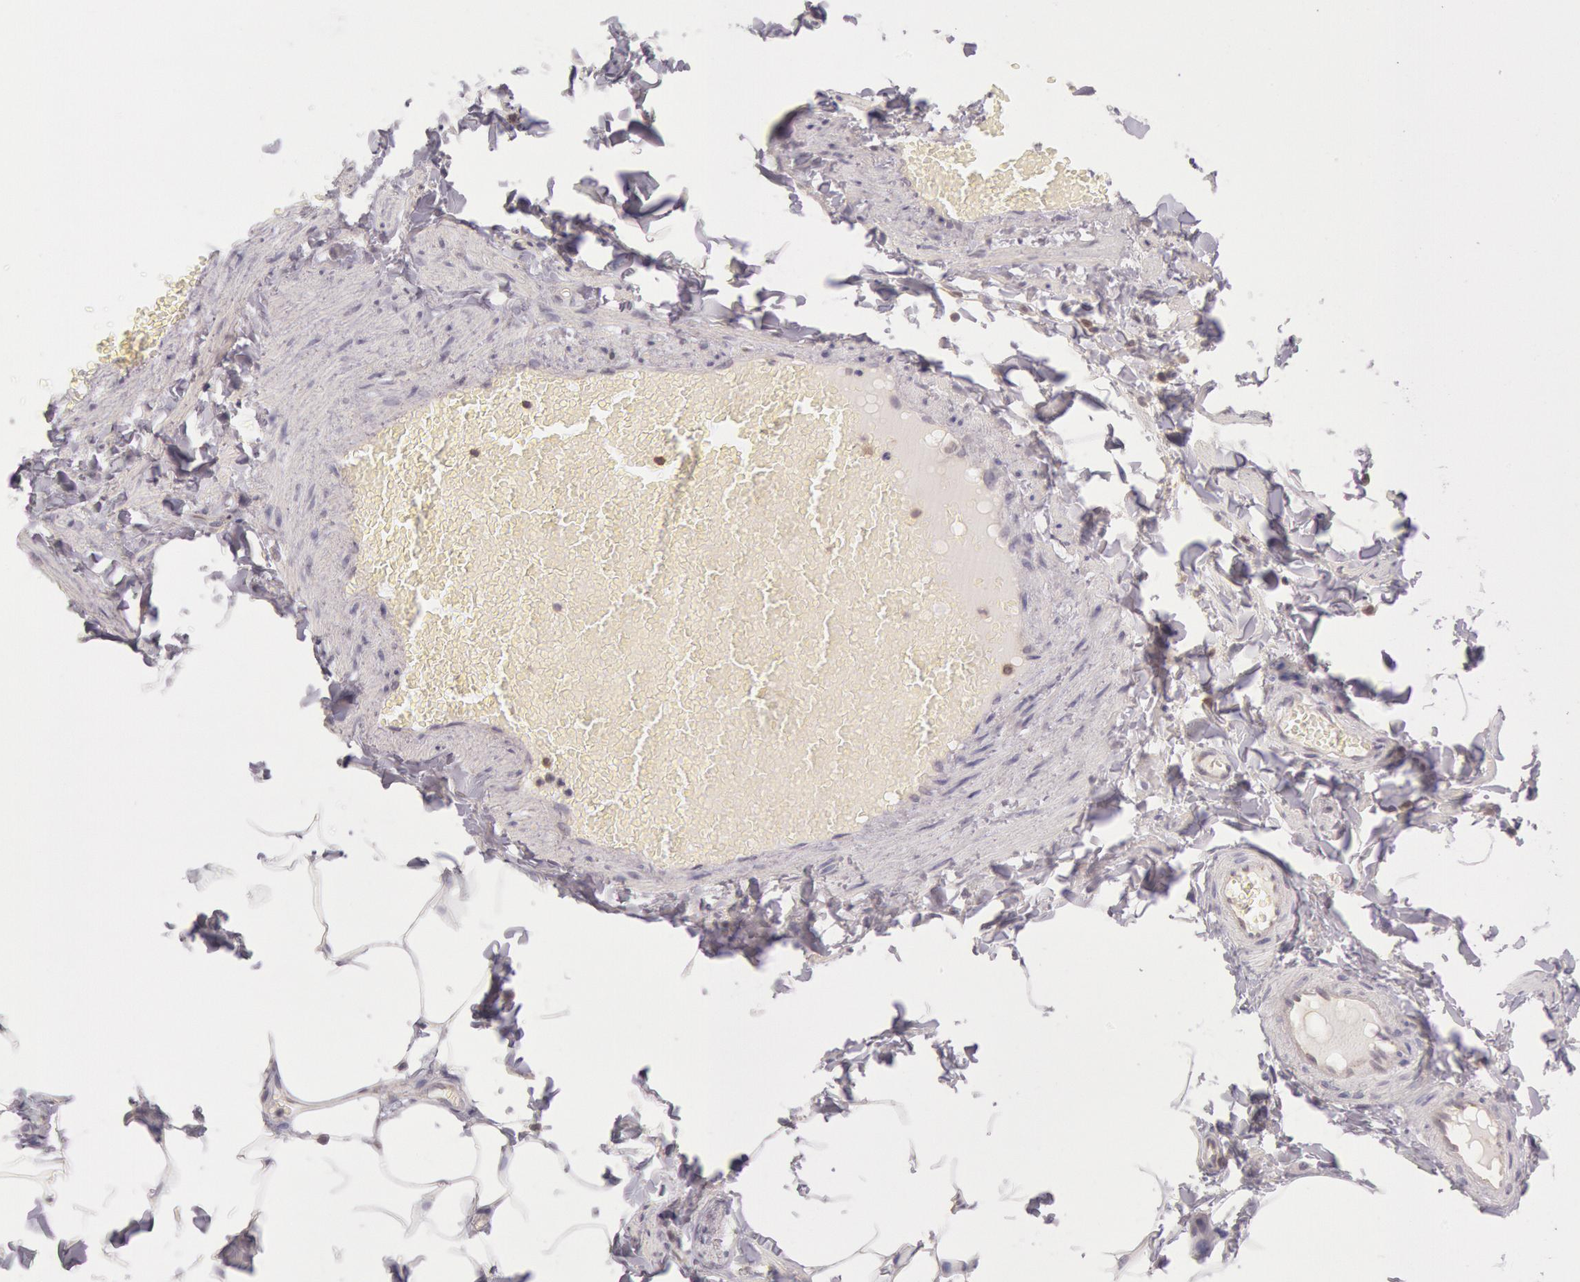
{"staining": {"intensity": "weak", "quantity": ">75%", "location": "nuclear"}, "tissue": "adipose tissue", "cell_type": "Adipocytes", "image_type": "normal", "snomed": [{"axis": "morphology", "description": "Normal tissue, NOS"}, {"axis": "topography", "description": "Vascular tissue"}], "caption": "Brown immunohistochemical staining in unremarkable adipose tissue demonstrates weak nuclear staining in approximately >75% of adipocytes.", "gene": "HIF1A", "patient": {"sex": "male", "age": 41}}